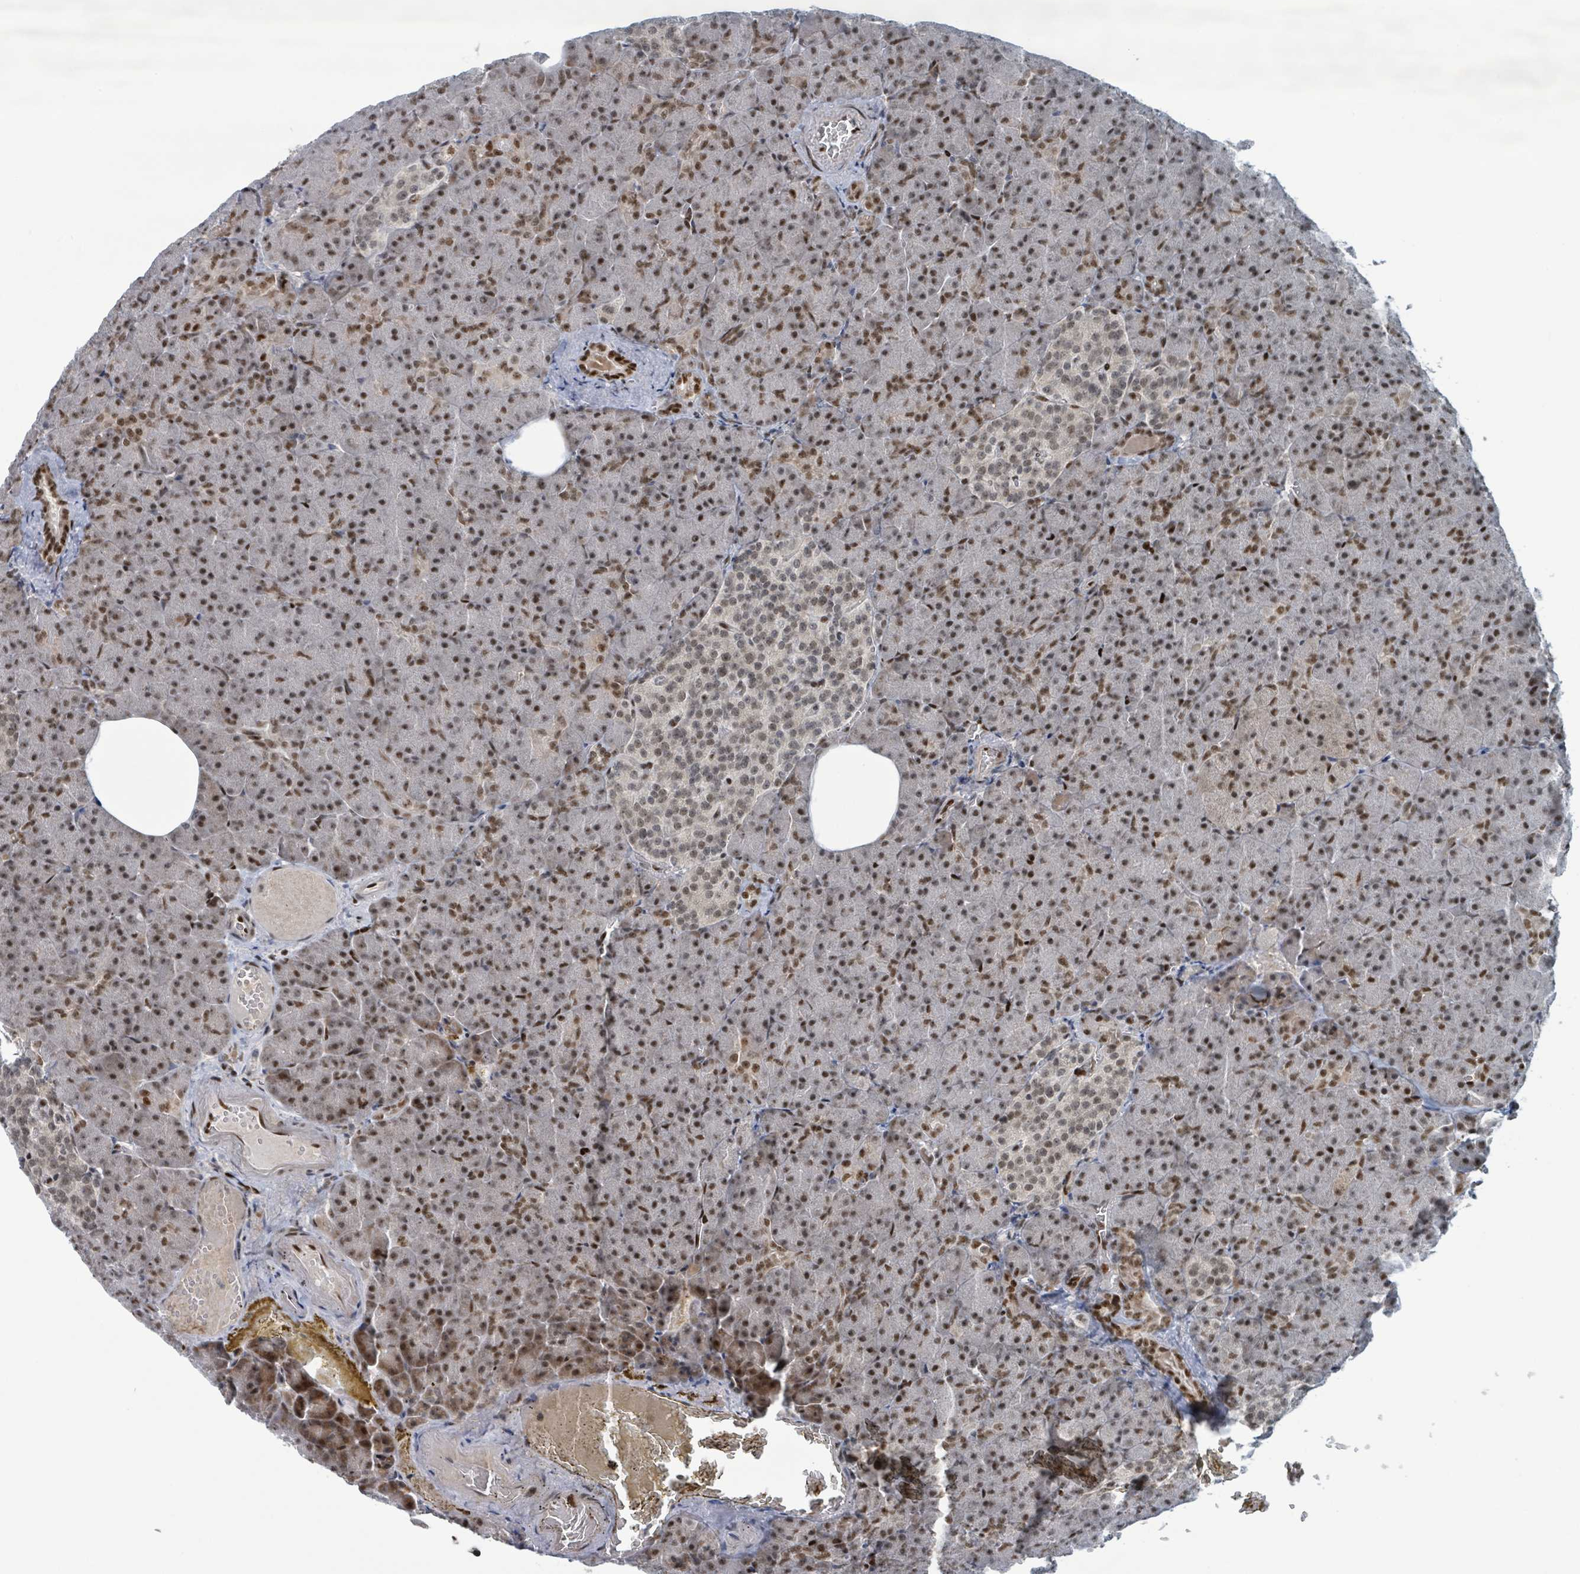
{"staining": {"intensity": "moderate", "quantity": ">75%", "location": "nuclear"}, "tissue": "pancreas", "cell_type": "Exocrine glandular cells", "image_type": "normal", "snomed": [{"axis": "morphology", "description": "Normal tissue, NOS"}, {"axis": "topography", "description": "Pancreas"}], "caption": "Moderate nuclear protein expression is present in about >75% of exocrine glandular cells in pancreas. (DAB IHC with brightfield microscopy, high magnification).", "gene": "KLF3", "patient": {"sex": "female", "age": 74}}